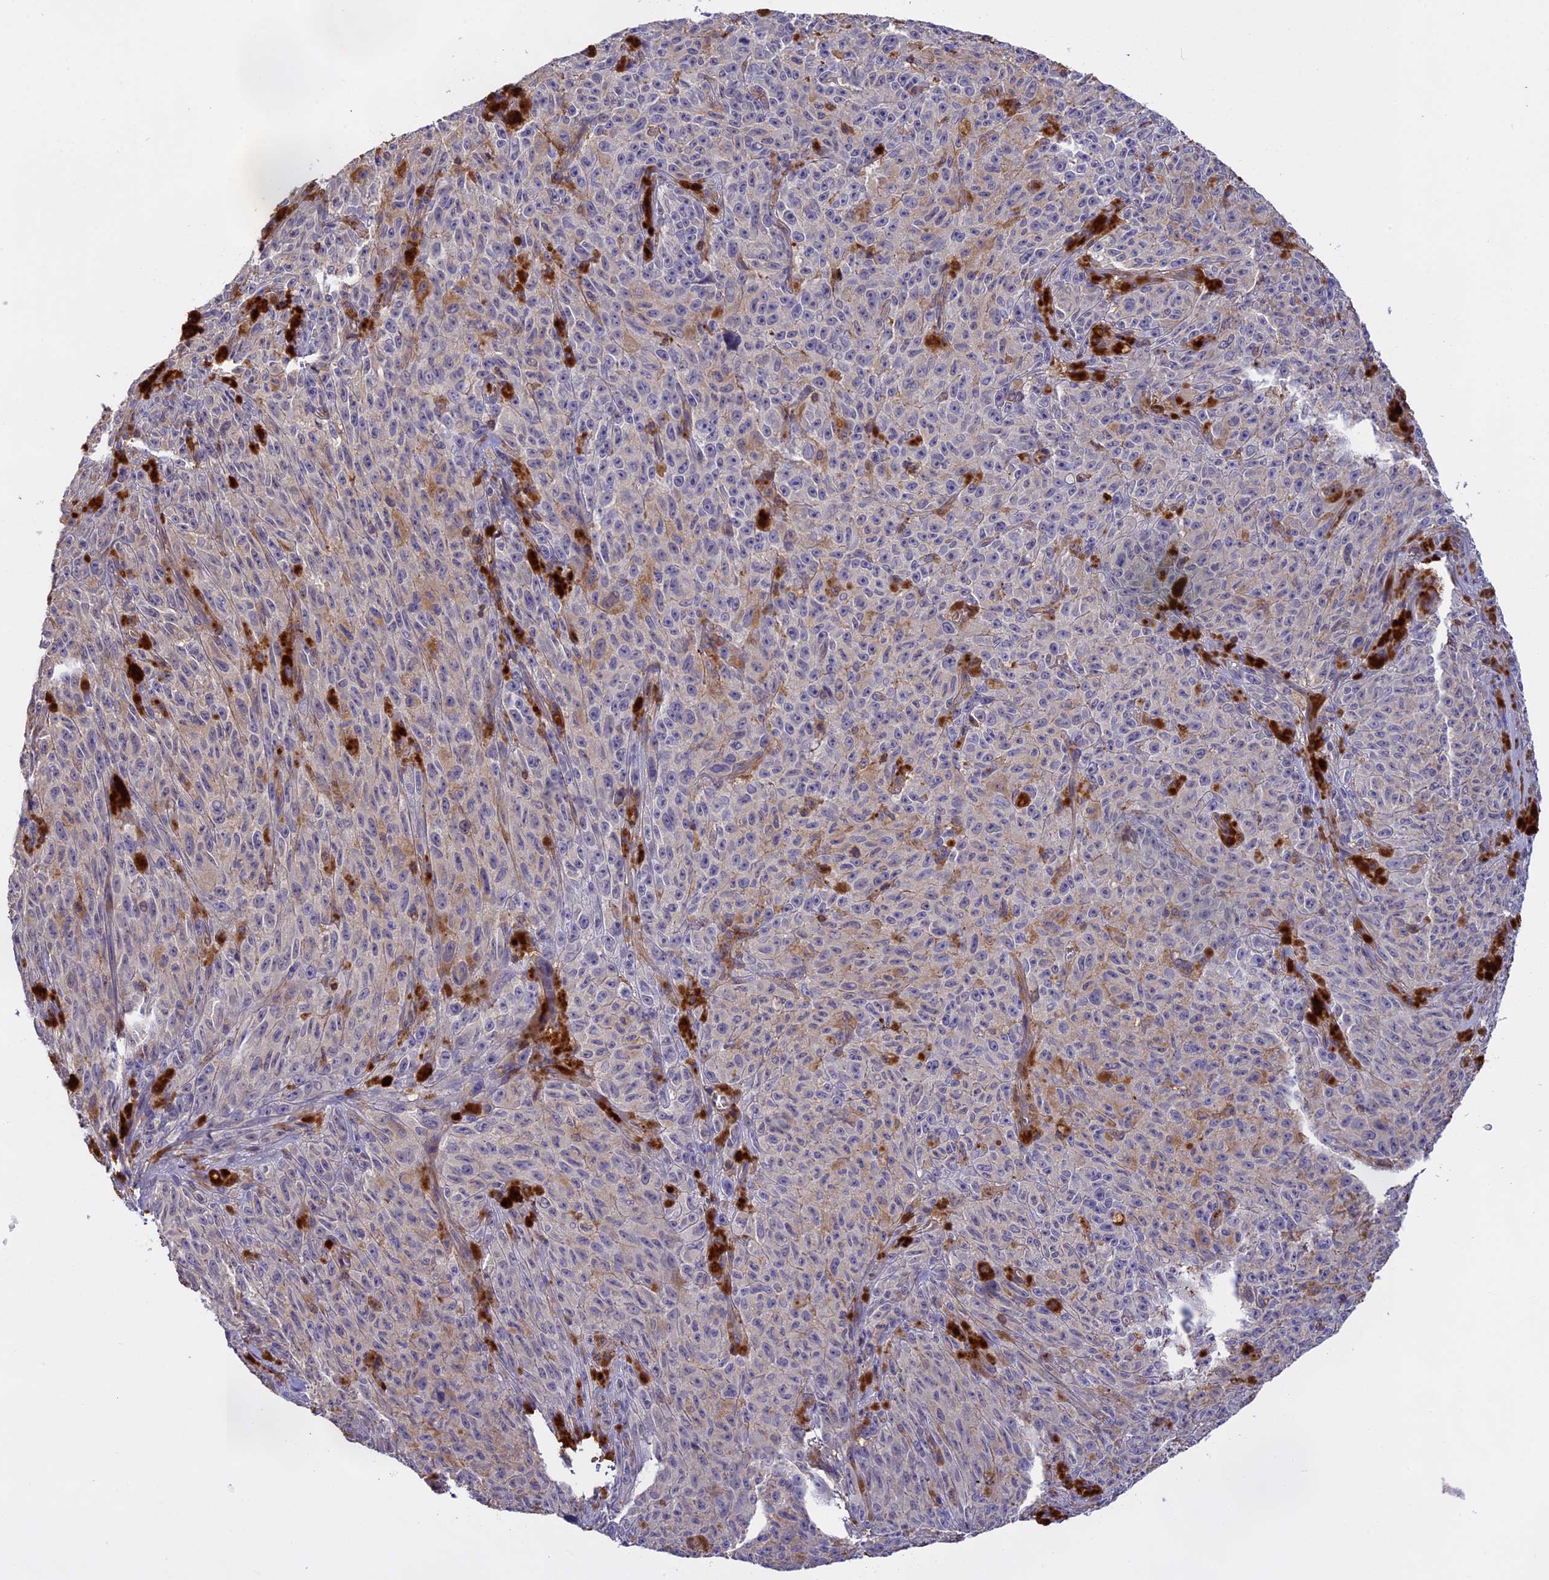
{"staining": {"intensity": "negative", "quantity": "none", "location": "none"}, "tissue": "melanoma", "cell_type": "Tumor cells", "image_type": "cancer", "snomed": [{"axis": "morphology", "description": "Malignant melanoma, NOS"}, {"axis": "topography", "description": "Skin"}], "caption": "IHC histopathology image of human malignant melanoma stained for a protein (brown), which displays no staining in tumor cells.", "gene": "CFAP119", "patient": {"sex": "female", "age": 82}}